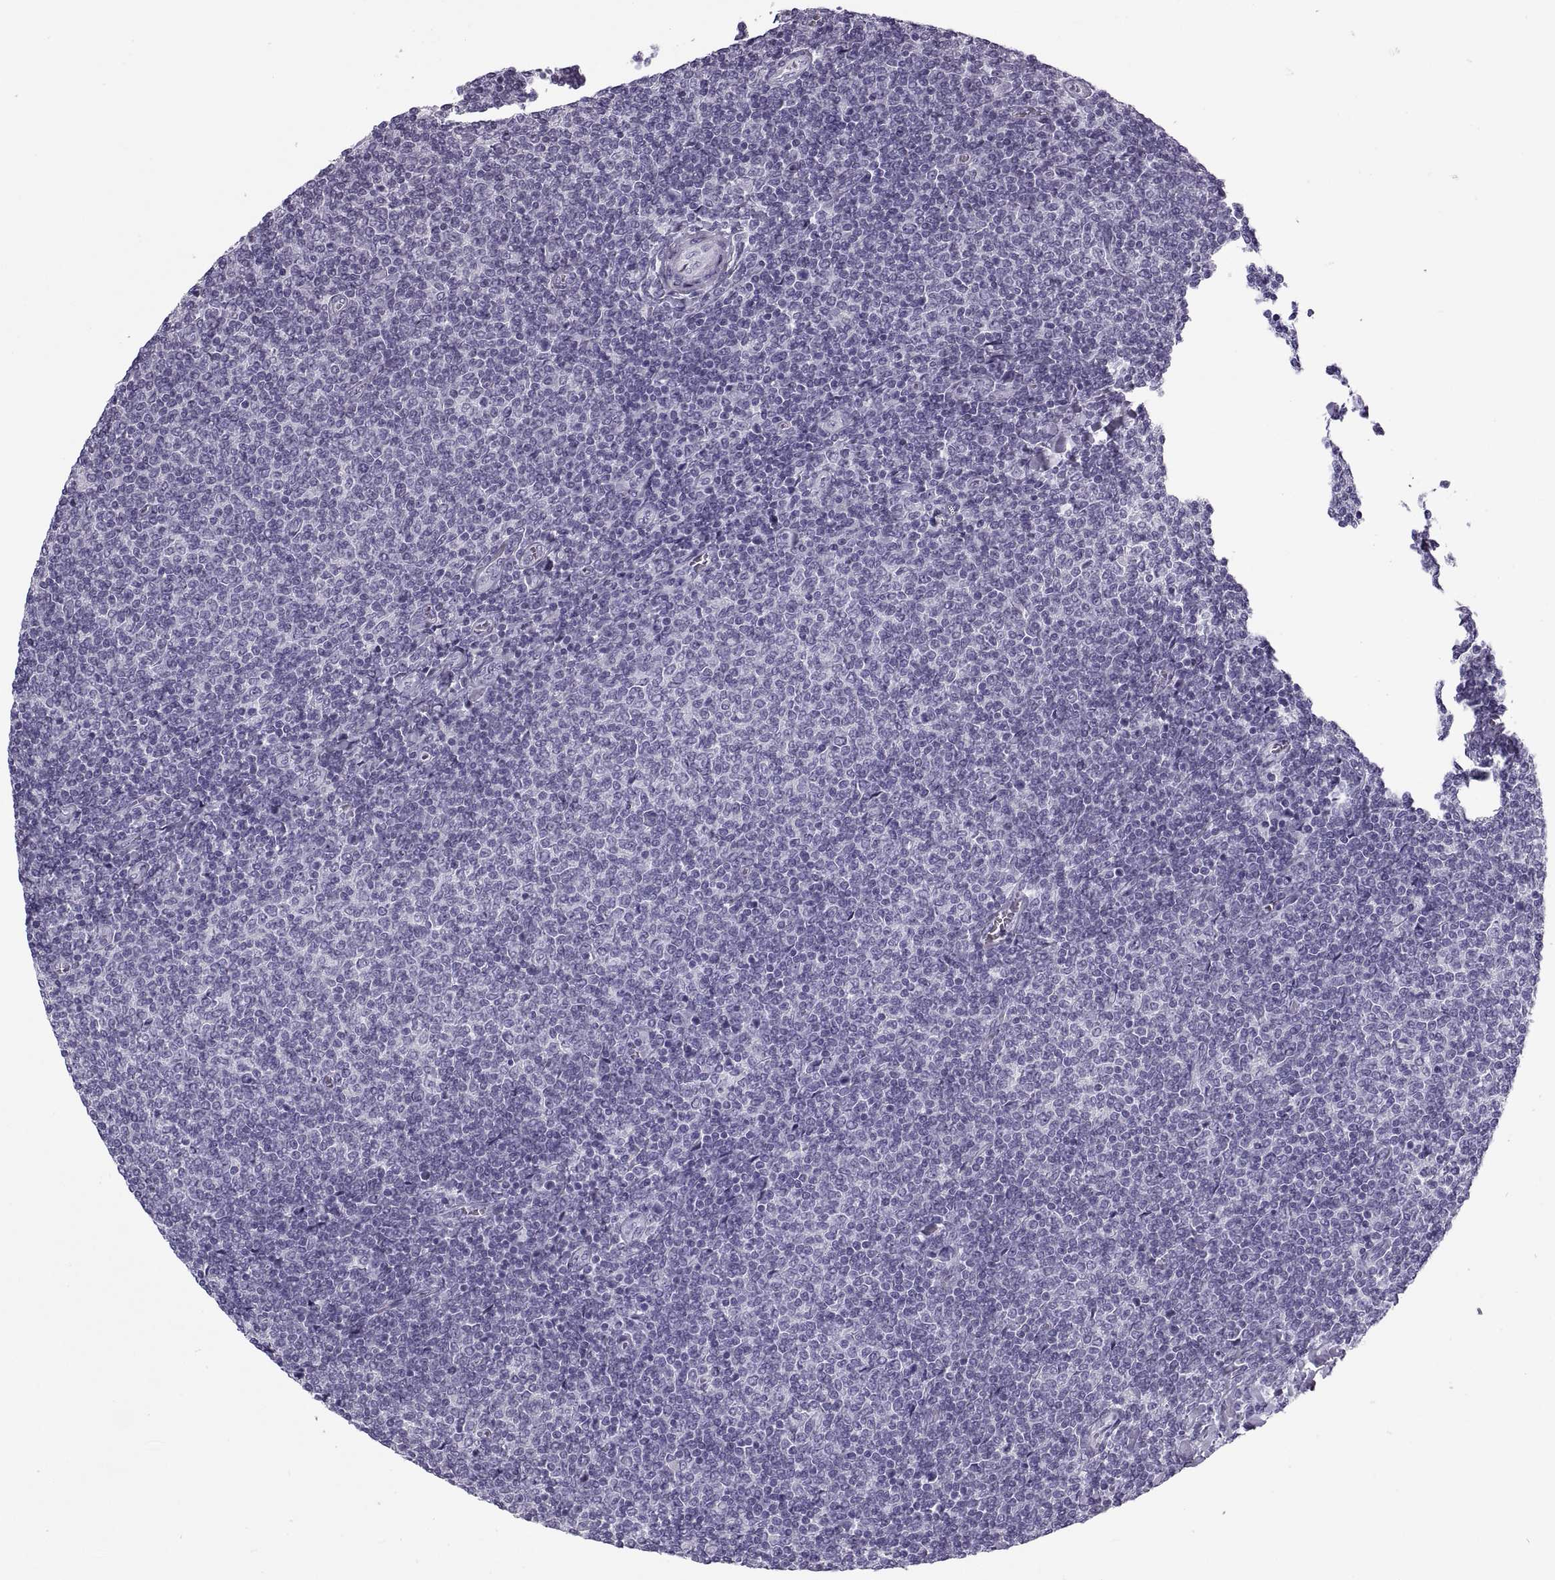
{"staining": {"intensity": "negative", "quantity": "none", "location": "none"}, "tissue": "lymphoma", "cell_type": "Tumor cells", "image_type": "cancer", "snomed": [{"axis": "morphology", "description": "Malignant lymphoma, non-Hodgkin's type, Low grade"}, {"axis": "topography", "description": "Lymph node"}], "caption": "Immunohistochemistry micrograph of neoplastic tissue: low-grade malignant lymphoma, non-Hodgkin's type stained with DAB (3,3'-diaminobenzidine) displays no significant protein positivity in tumor cells. (DAB immunohistochemistry visualized using brightfield microscopy, high magnification).", "gene": "RLBP1", "patient": {"sex": "male", "age": 52}}